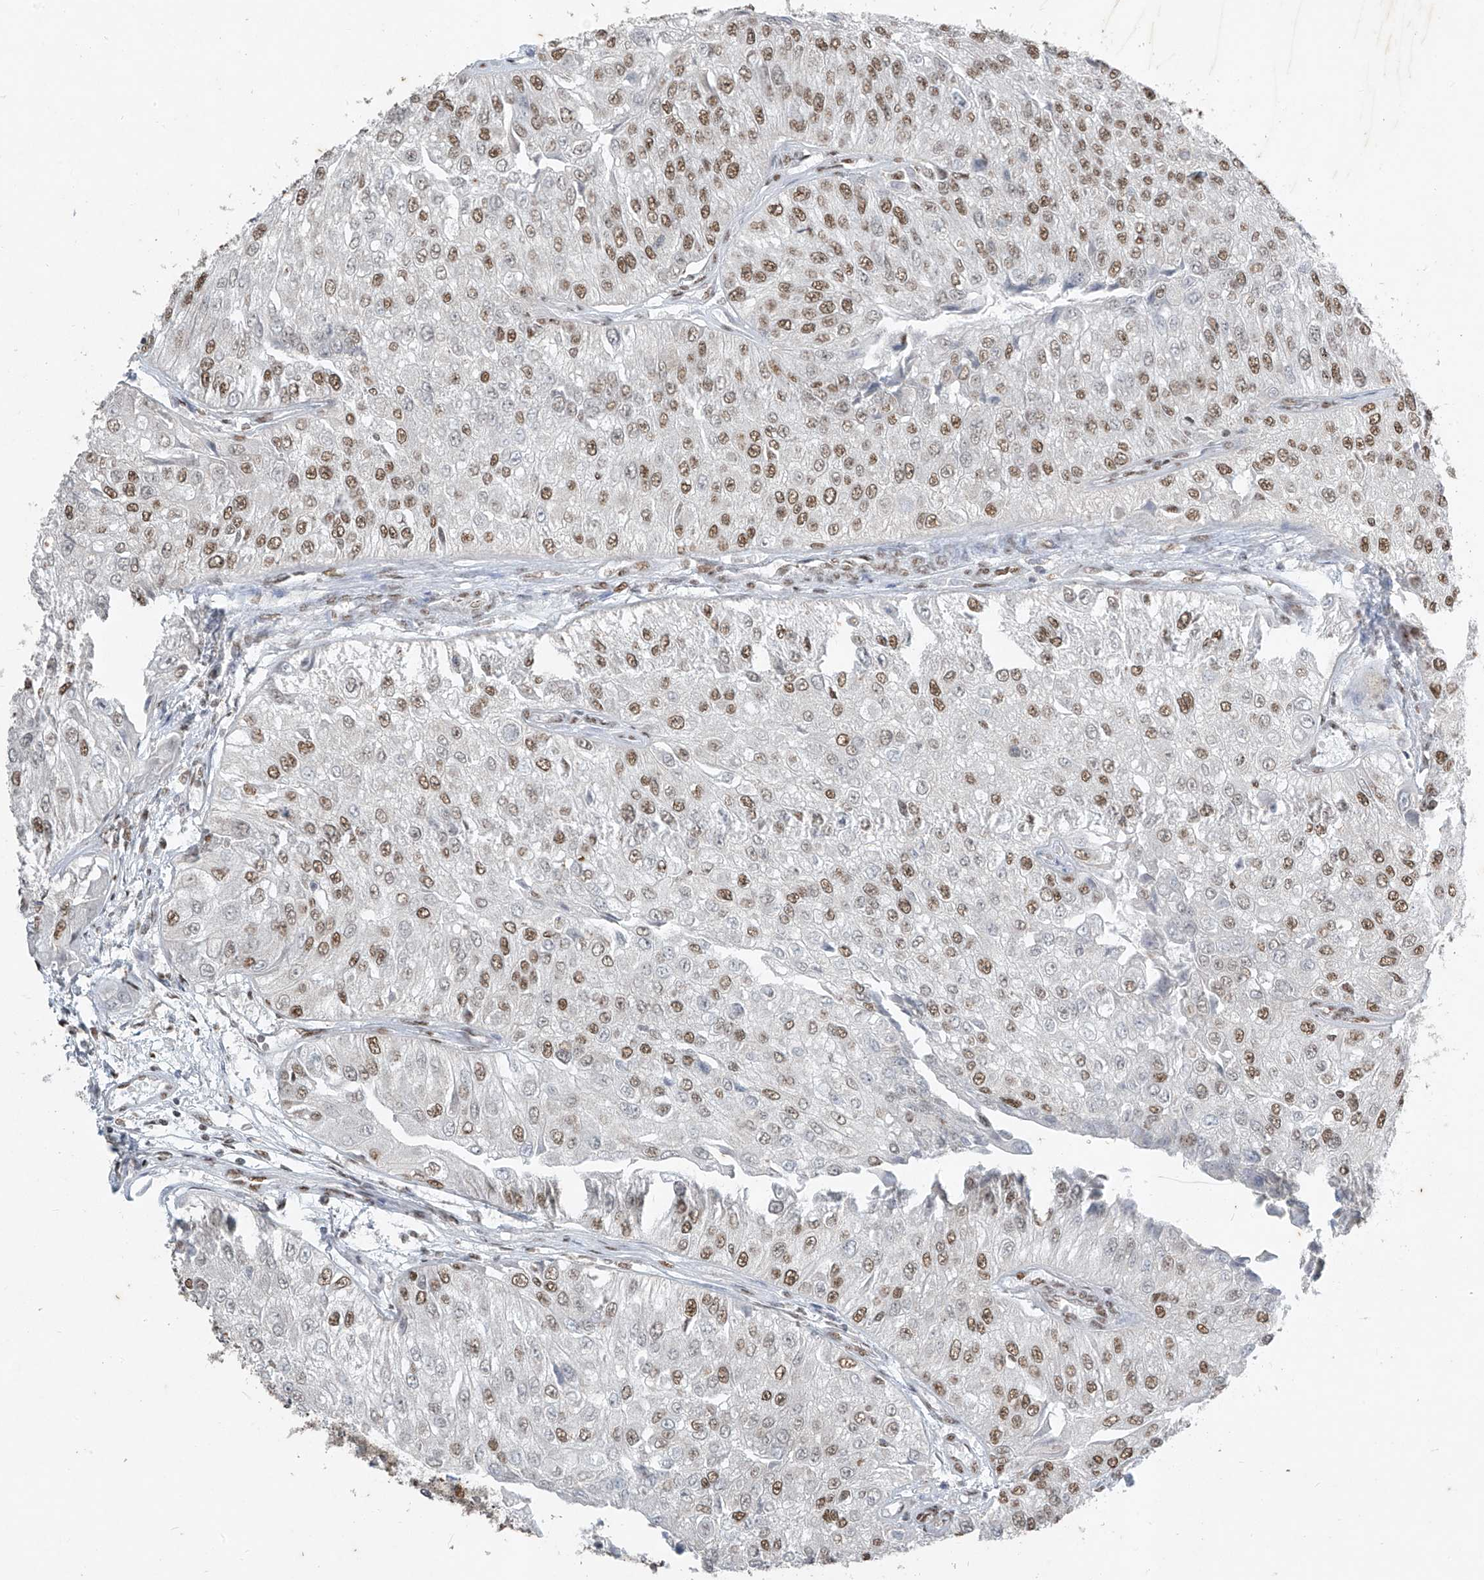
{"staining": {"intensity": "moderate", "quantity": ">75%", "location": "nuclear"}, "tissue": "urothelial cancer", "cell_type": "Tumor cells", "image_type": "cancer", "snomed": [{"axis": "morphology", "description": "Urothelial carcinoma, High grade"}, {"axis": "topography", "description": "Kidney"}, {"axis": "topography", "description": "Urinary bladder"}], "caption": "Immunohistochemistry histopathology image of human high-grade urothelial carcinoma stained for a protein (brown), which demonstrates medium levels of moderate nuclear positivity in approximately >75% of tumor cells.", "gene": "TFEC", "patient": {"sex": "male", "age": 77}}